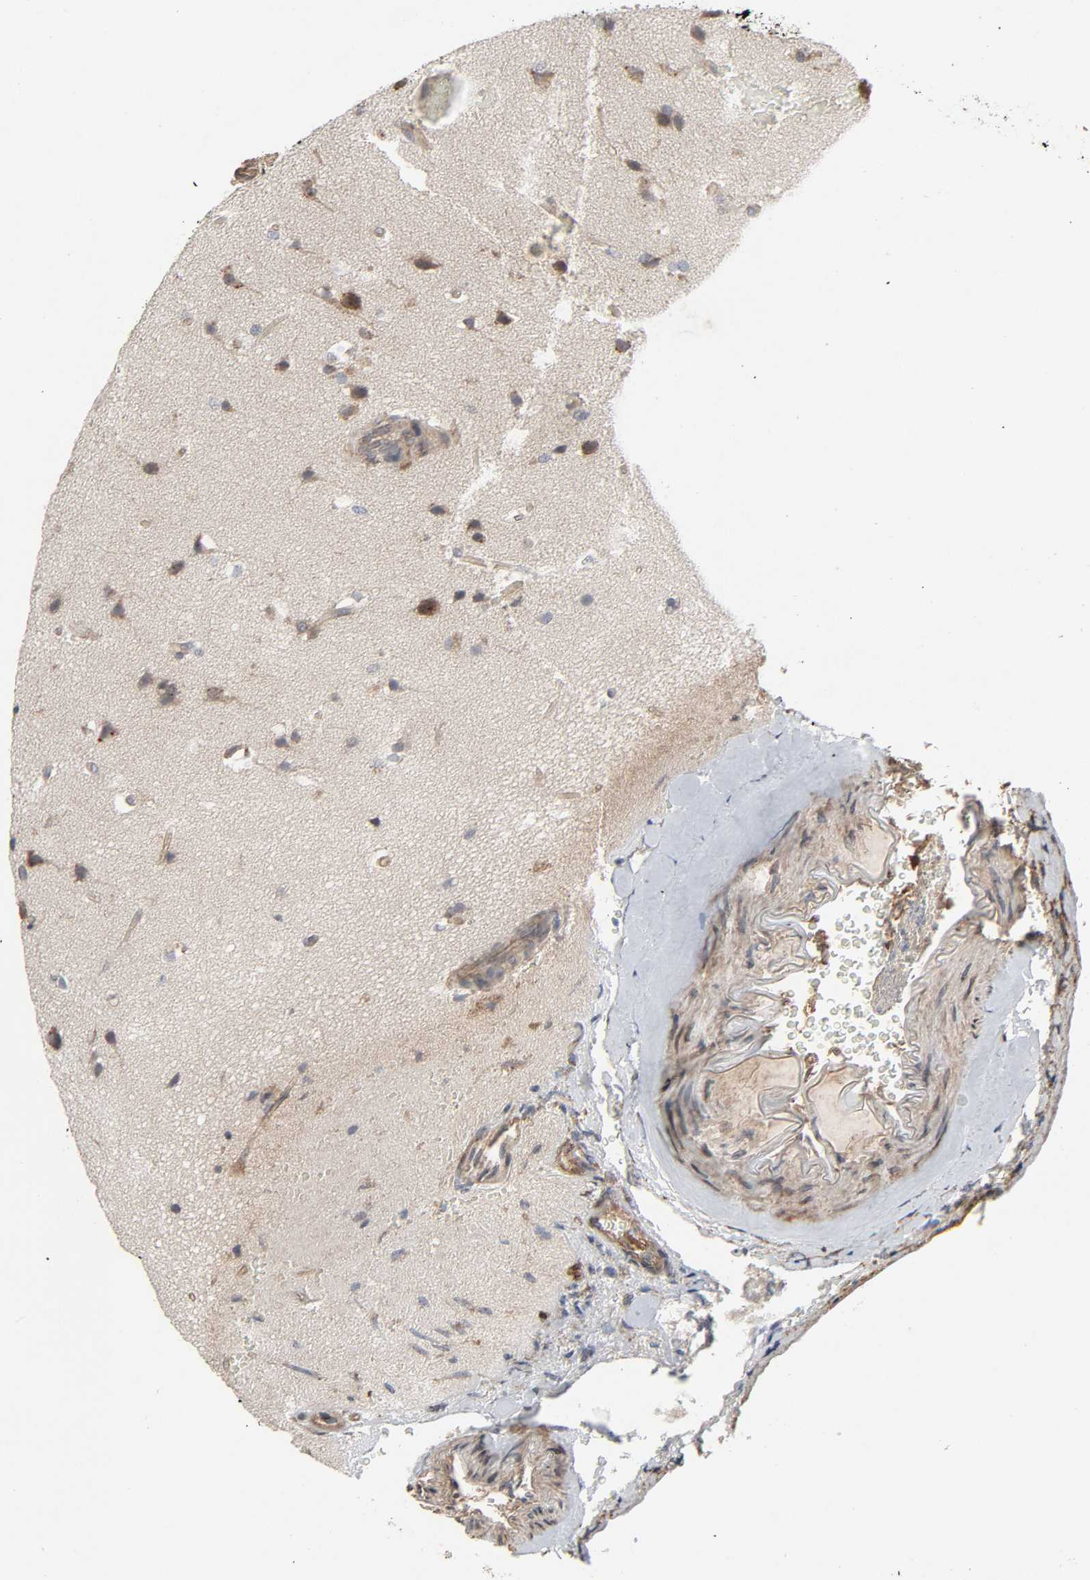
{"staining": {"intensity": "moderate", "quantity": "25%-75%", "location": "cytoplasmic/membranous"}, "tissue": "glioma", "cell_type": "Tumor cells", "image_type": "cancer", "snomed": [{"axis": "morphology", "description": "Glioma, malignant, Low grade"}, {"axis": "topography", "description": "Cerebral cortex"}], "caption": "Protein expression by IHC reveals moderate cytoplasmic/membranous expression in about 25%-75% of tumor cells in glioma. (Brightfield microscopy of DAB IHC at high magnification).", "gene": "ADCY4", "patient": {"sex": "female", "age": 47}}